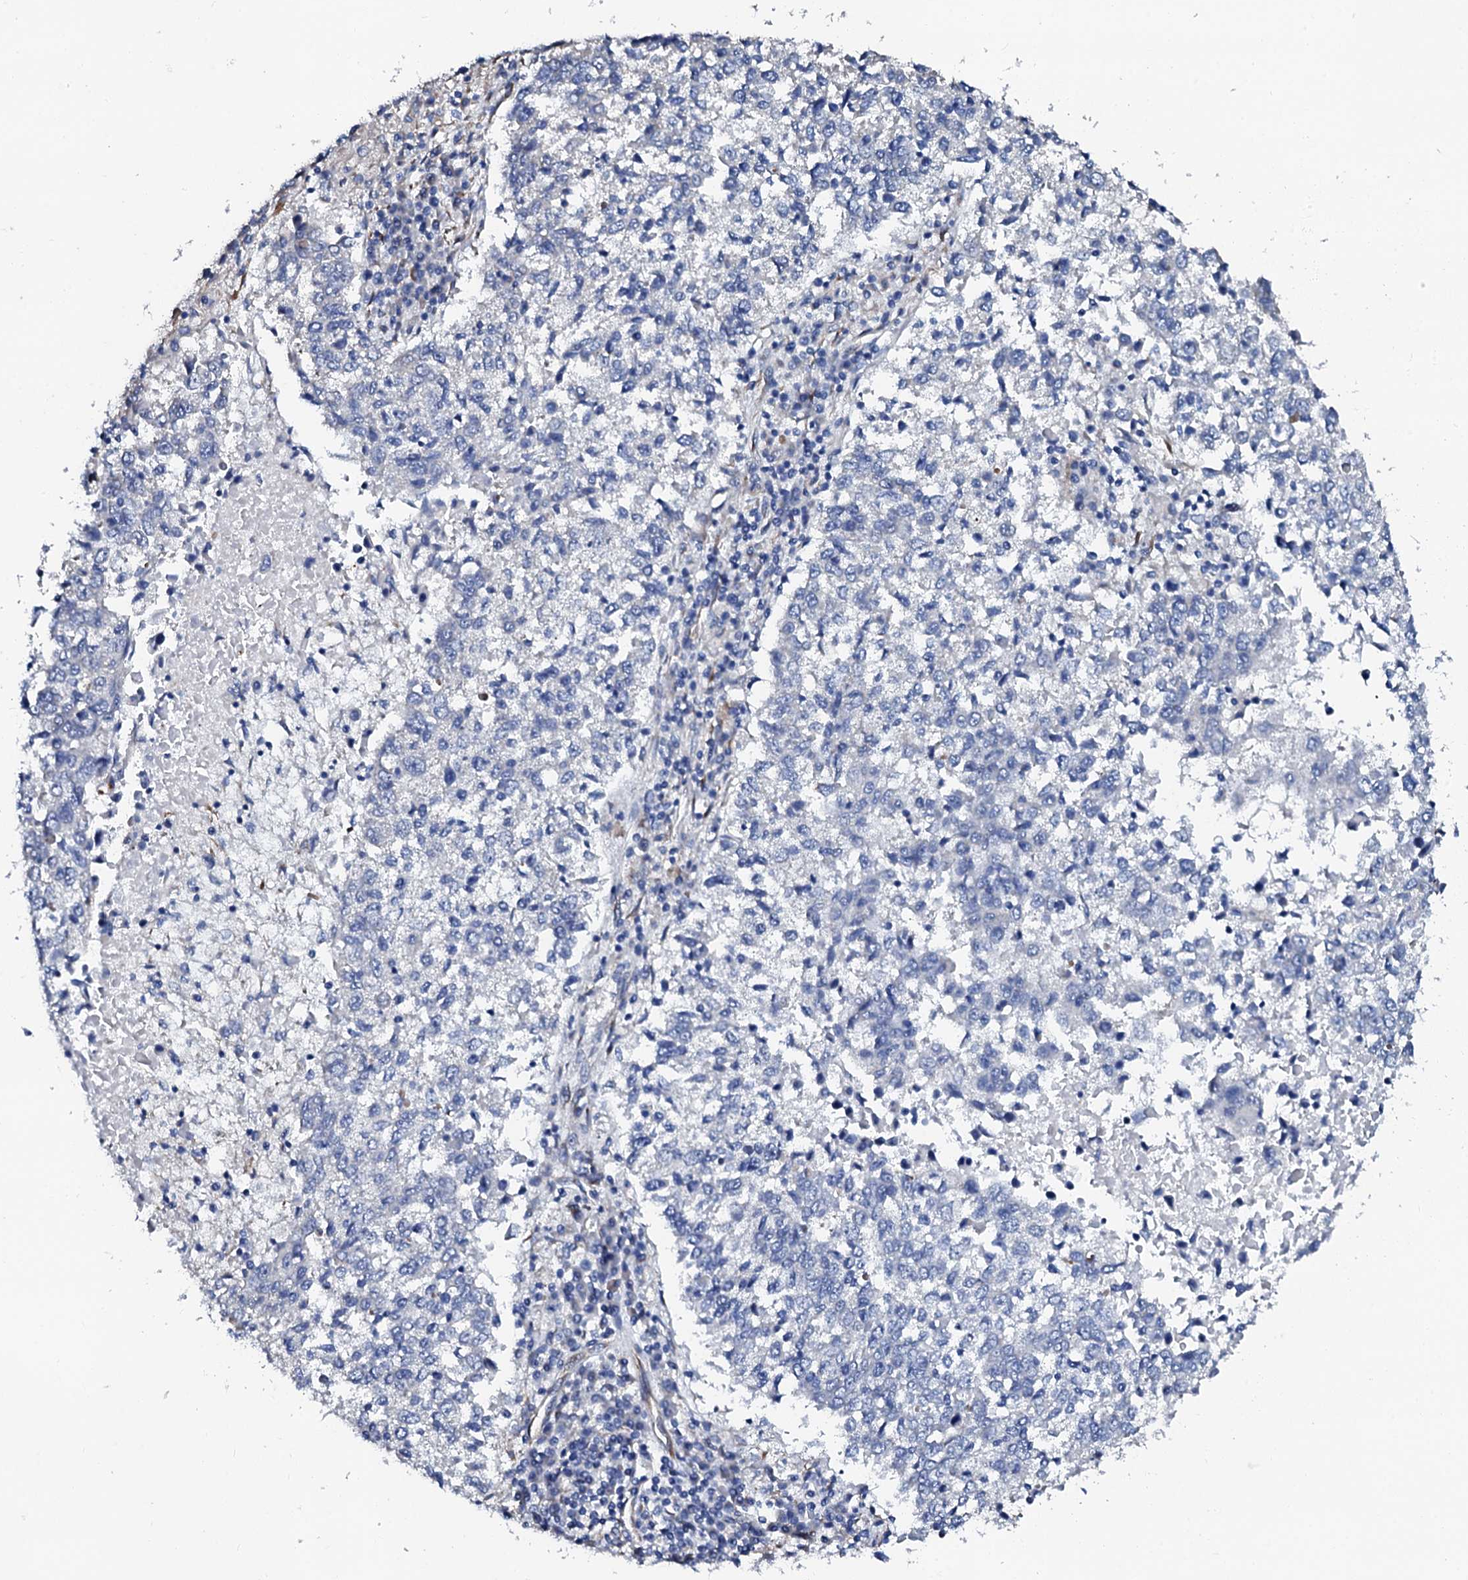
{"staining": {"intensity": "negative", "quantity": "none", "location": "none"}, "tissue": "lung cancer", "cell_type": "Tumor cells", "image_type": "cancer", "snomed": [{"axis": "morphology", "description": "Squamous cell carcinoma, NOS"}, {"axis": "topography", "description": "Lung"}], "caption": "Protein analysis of lung squamous cell carcinoma reveals no significant expression in tumor cells.", "gene": "AKAP3", "patient": {"sex": "male", "age": 73}}